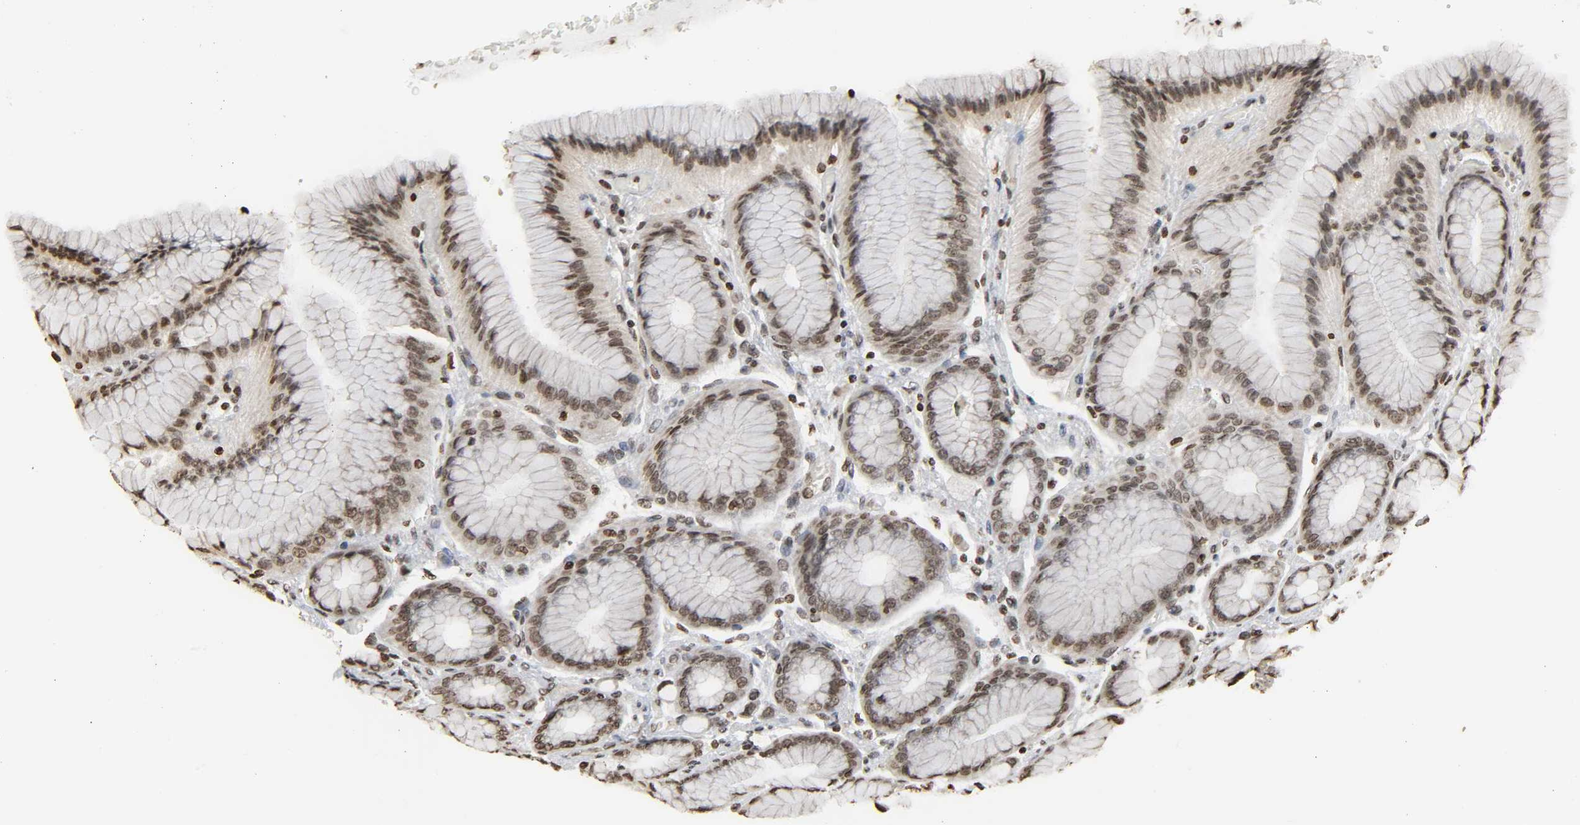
{"staining": {"intensity": "moderate", "quantity": ">75%", "location": "nuclear"}, "tissue": "stomach", "cell_type": "Glandular cells", "image_type": "normal", "snomed": [{"axis": "morphology", "description": "Normal tissue, NOS"}, {"axis": "morphology", "description": "Adenocarcinoma, NOS"}, {"axis": "topography", "description": "Stomach"}, {"axis": "topography", "description": "Stomach, lower"}], "caption": "IHC image of unremarkable human stomach stained for a protein (brown), which exhibits medium levels of moderate nuclear staining in approximately >75% of glandular cells.", "gene": "ELAVL1", "patient": {"sex": "female", "age": 65}}